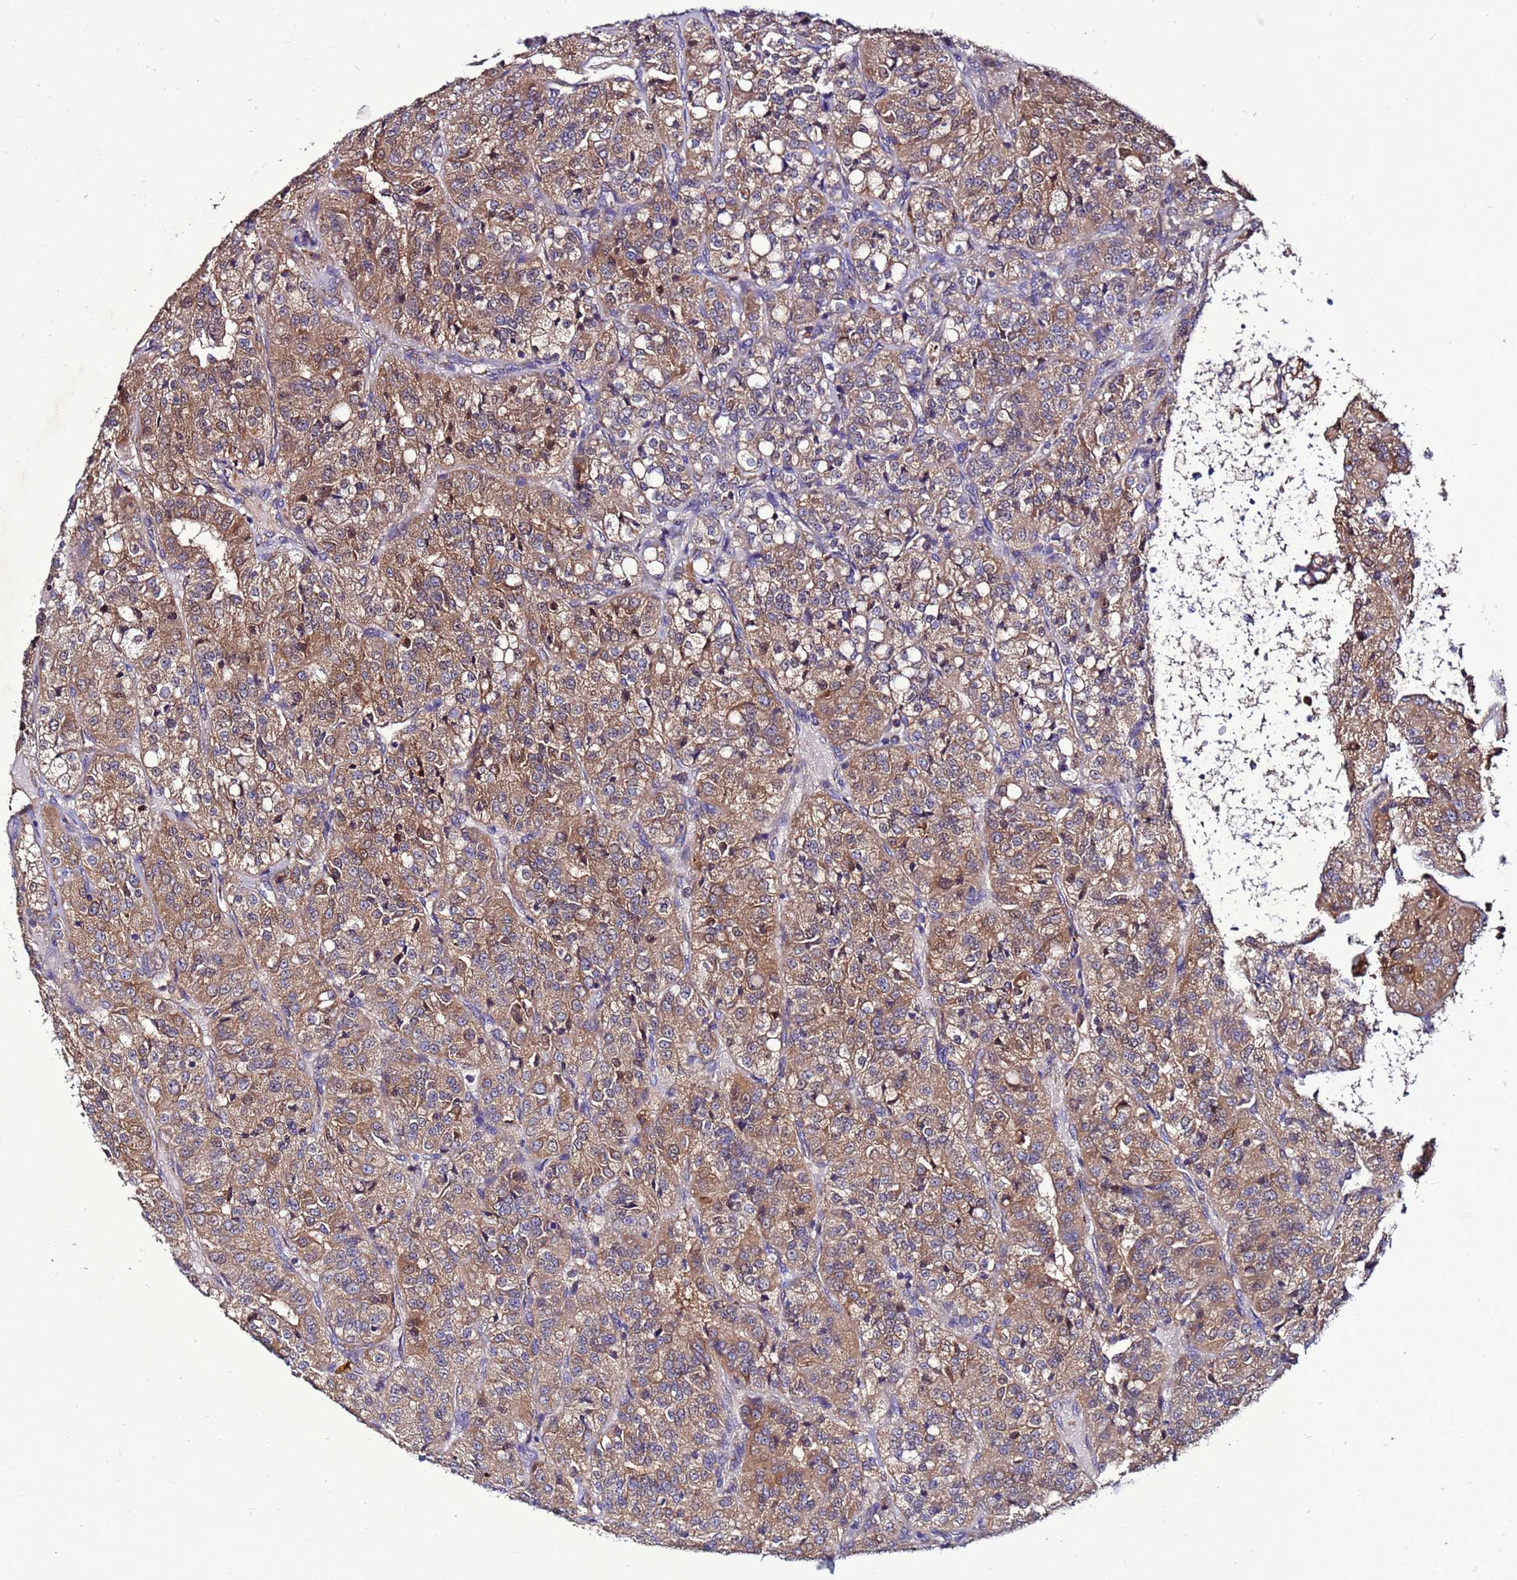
{"staining": {"intensity": "moderate", "quantity": ">75%", "location": "cytoplasmic/membranous"}, "tissue": "renal cancer", "cell_type": "Tumor cells", "image_type": "cancer", "snomed": [{"axis": "morphology", "description": "Adenocarcinoma, NOS"}, {"axis": "topography", "description": "Kidney"}], "caption": "Human renal cancer stained with a protein marker shows moderate staining in tumor cells.", "gene": "ANTKMT", "patient": {"sex": "female", "age": 63}}